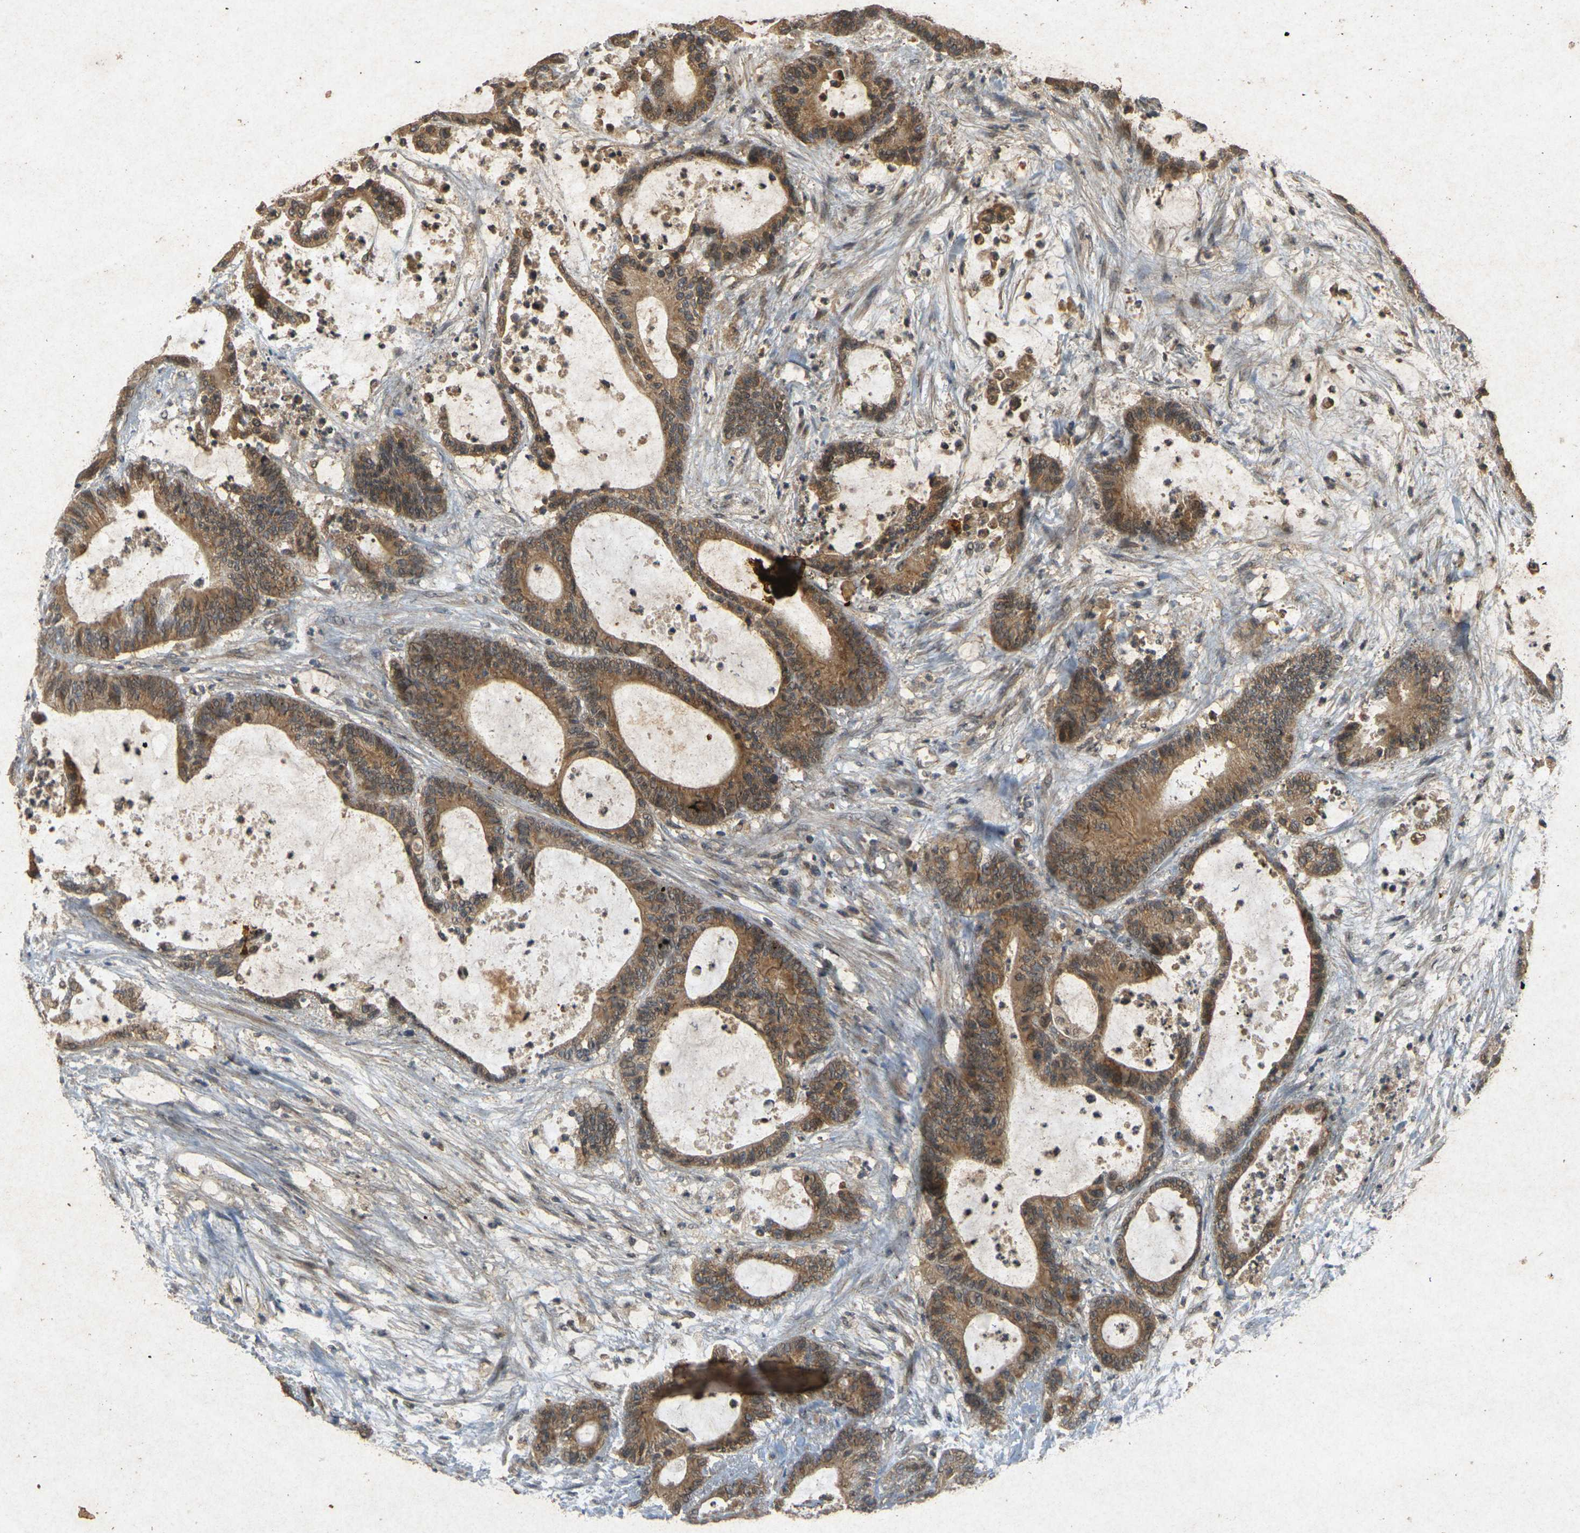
{"staining": {"intensity": "moderate", "quantity": ">75%", "location": "cytoplasmic/membranous"}, "tissue": "colorectal cancer", "cell_type": "Tumor cells", "image_type": "cancer", "snomed": [{"axis": "morphology", "description": "Adenocarcinoma, NOS"}, {"axis": "topography", "description": "Colon"}], "caption": "Protein staining of adenocarcinoma (colorectal) tissue displays moderate cytoplasmic/membranous positivity in approximately >75% of tumor cells. The protein is shown in brown color, while the nuclei are stained blue.", "gene": "ERN1", "patient": {"sex": "female", "age": 84}}